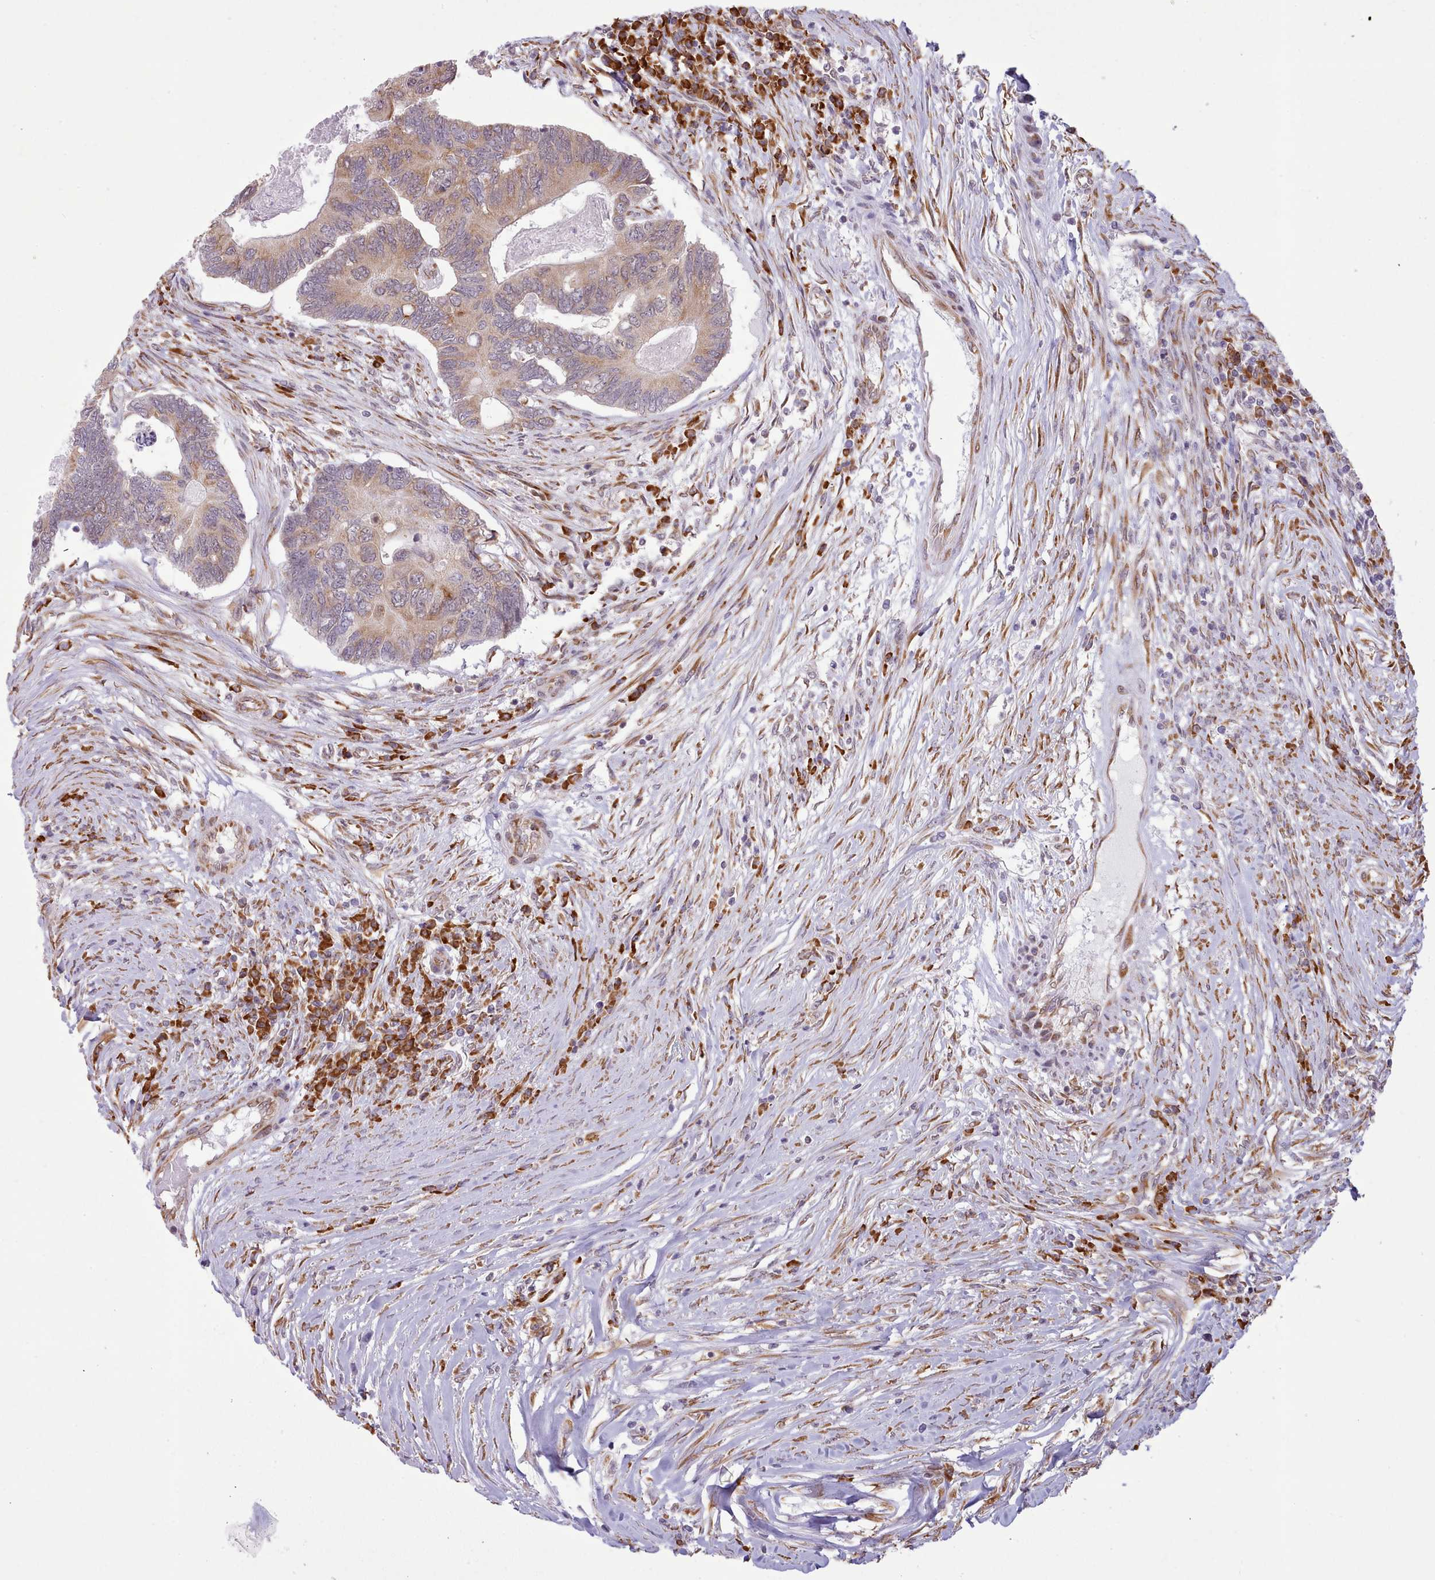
{"staining": {"intensity": "moderate", "quantity": ">75%", "location": "cytoplasmic/membranous"}, "tissue": "colorectal cancer", "cell_type": "Tumor cells", "image_type": "cancer", "snomed": [{"axis": "morphology", "description": "Adenocarcinoma, NOS"}, {"axis": "topography", "description": "Colon"}], "caption": "Brown immunohistochemical staining in colorectal cancer (adenocarcinoma) demonstrates moderate cytoplasmic/membranous positivity in approximately >75% of tumor cells.", "gene": "SEC61B", "patient": {"sex": "female", "age": 67}}